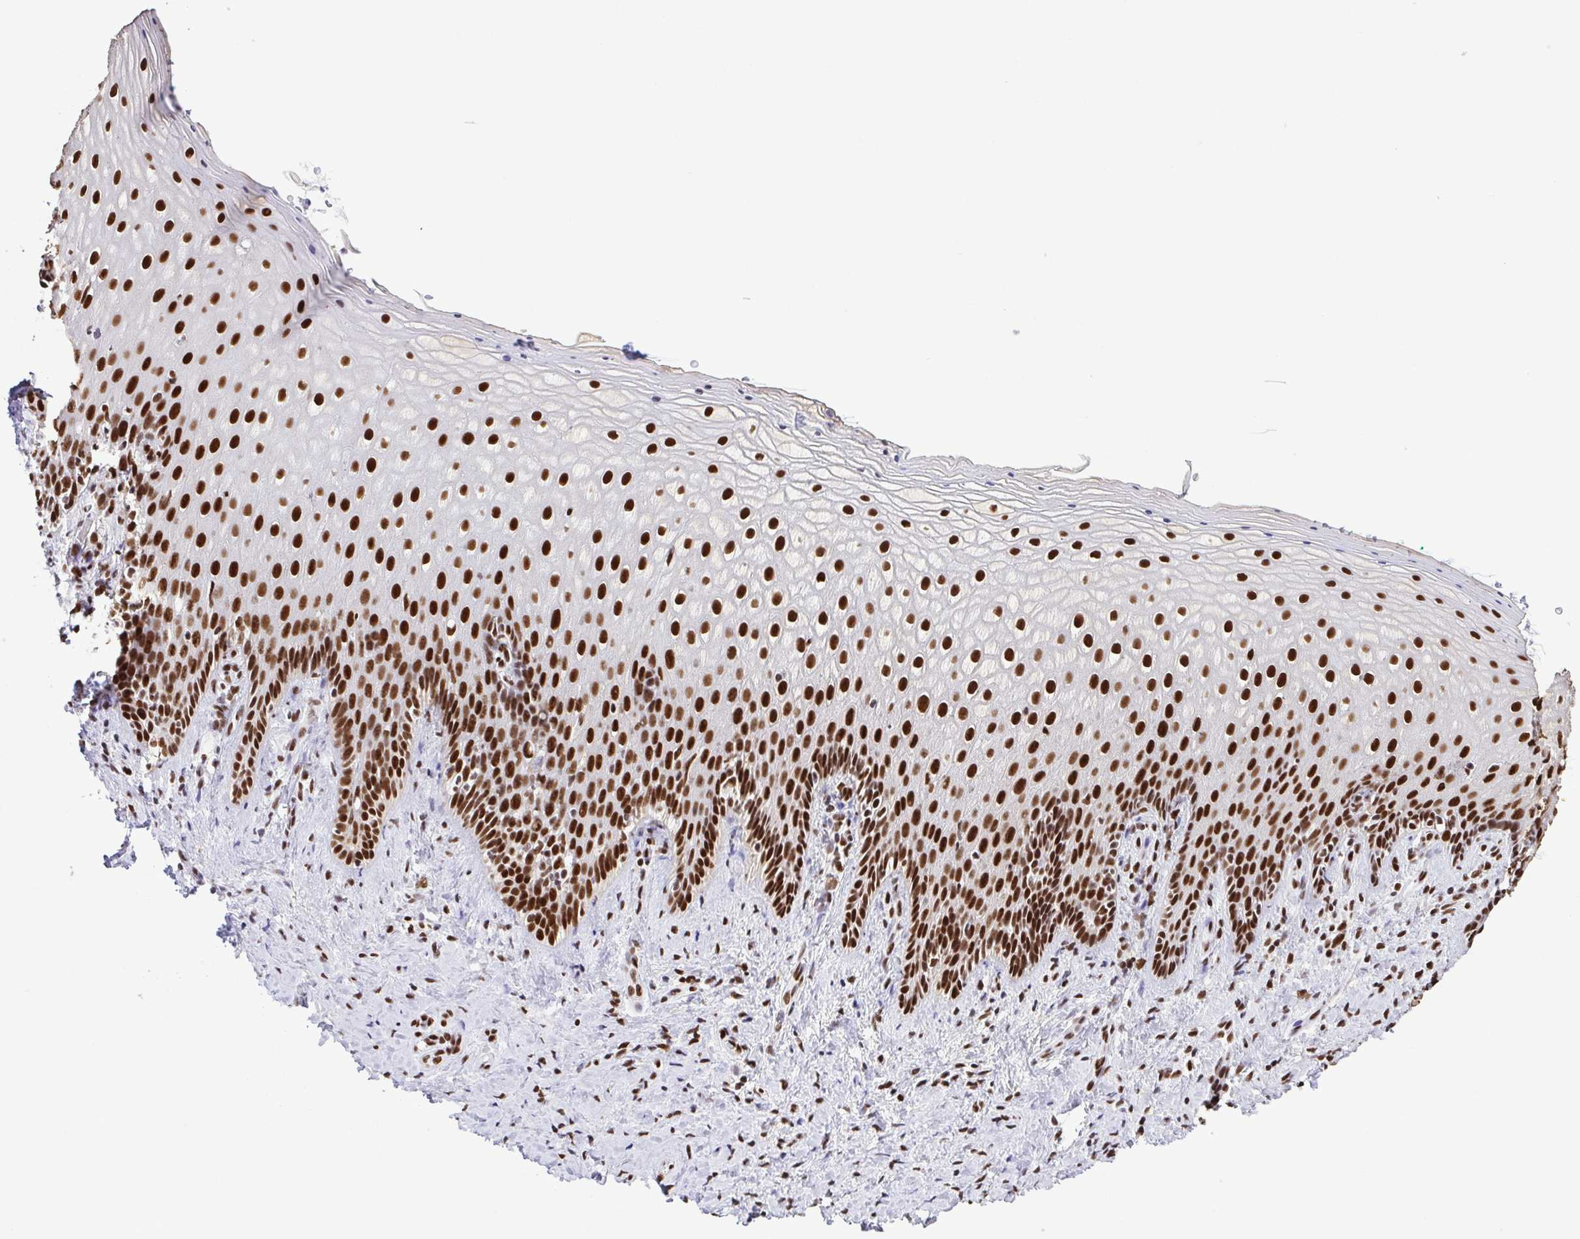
{"staining": {"intensity": "strong", "quantity": ">75%", "location": "nuclear"}, "tissue": "vagina", "cell_type": "Squamous epithelial cells", "image_type": "normal", "snomed": [{"axis": "morphology", "description": "Normal tissue, NOS"}, {"axis": "topography", "description": "Vagina"}], "caption": "A brown stain highlights strong nuclear positivity of a protein in squamous epithelial cells of benign vagina.", "gene": "TRIM28", "patient": {"sex": "female", "age": 42}}